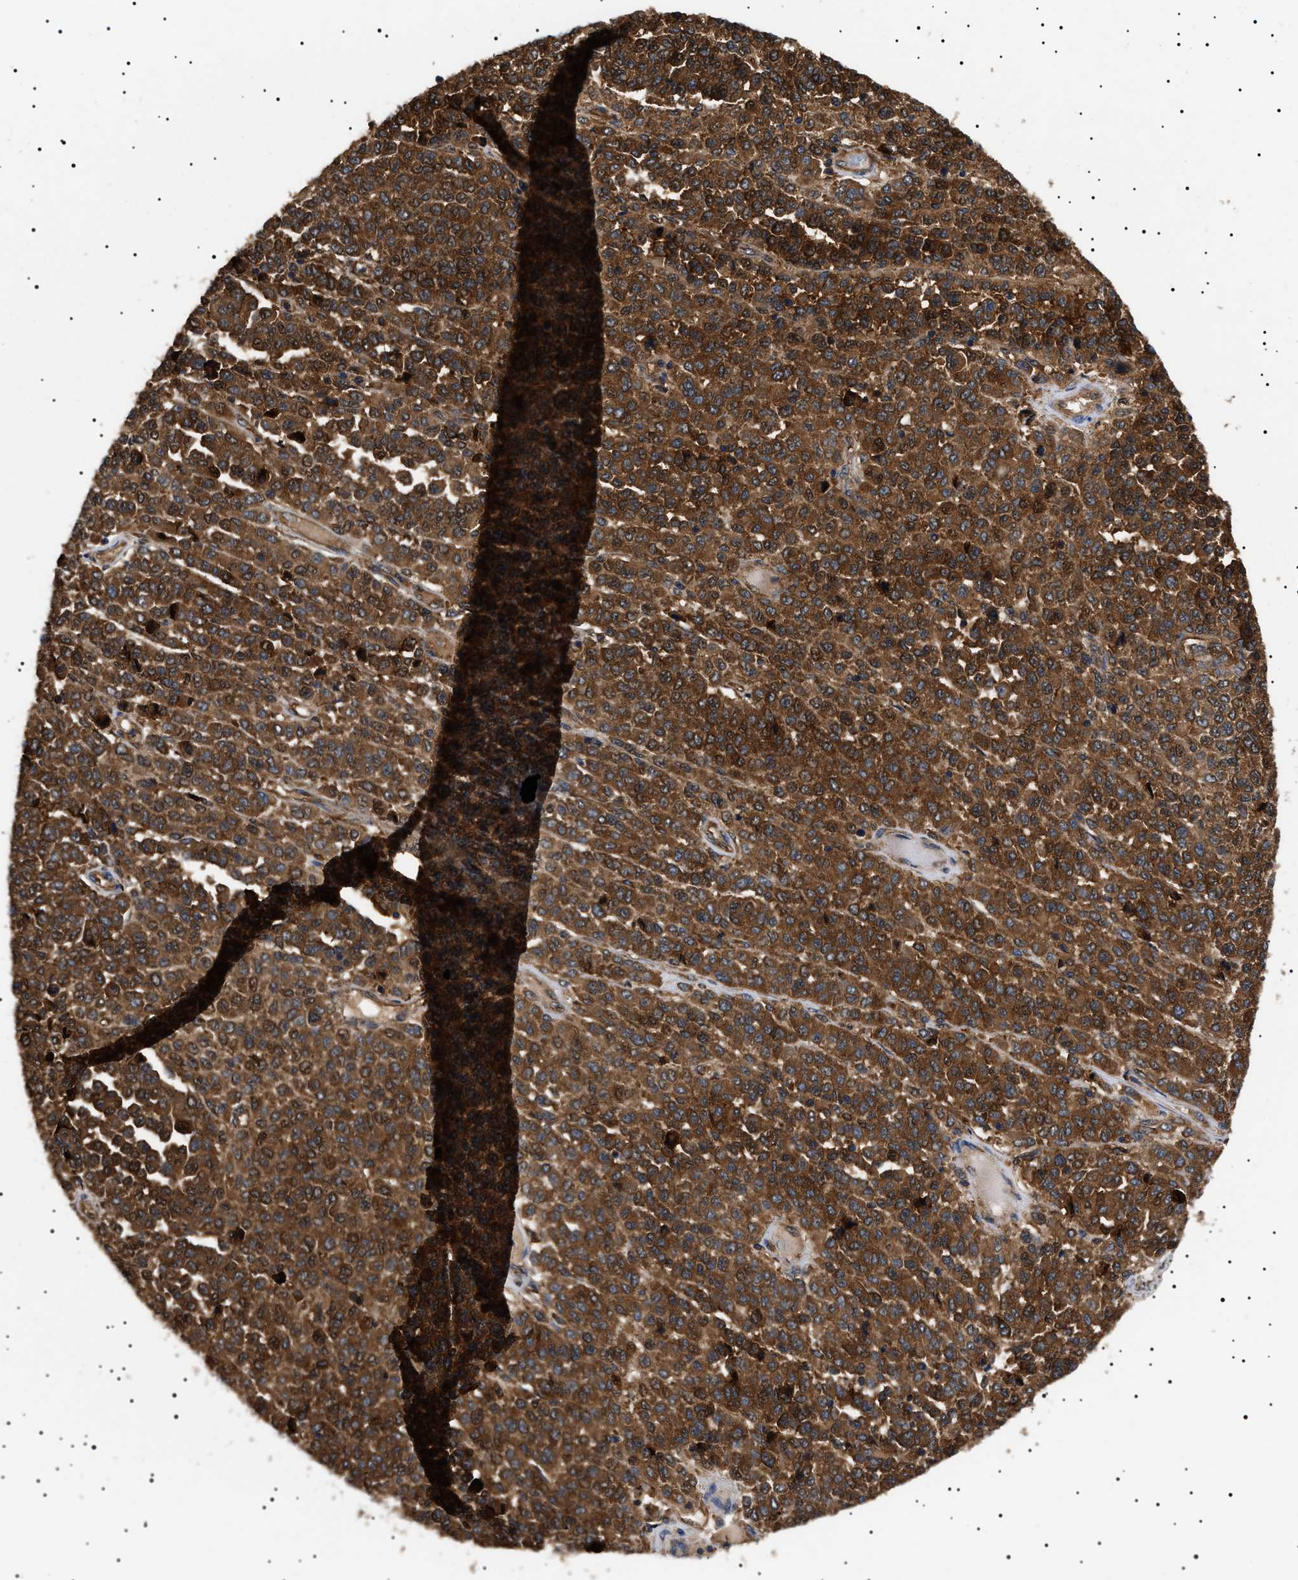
{"staining": {"intensity": "moderate", "quantity": ">75%", "location": "cytoplasmic/membranous"}, "tissue": "melanoma", "cell_type": "Tumor cells", "image_type": "cancer", "snomed": [{"axis": "morphology", "description": "Malignant melanoma, Metastatic site"}, {"axis": "topography", "description": "Pancreas"}], "caption": "IHC staining of melanoma, which exhibits medium levels of moderate cytoplasmic/membranous positivity in about >75% of tumor cells indicating moderate cytoplasmic/membranous protein positivity. The staining was performed using DAB (brown) for protein detection and nuclei were counterstained in hematoxylin (blue).", "gene": "TPP2", "patient": {"sex": "female", "age": 30}}